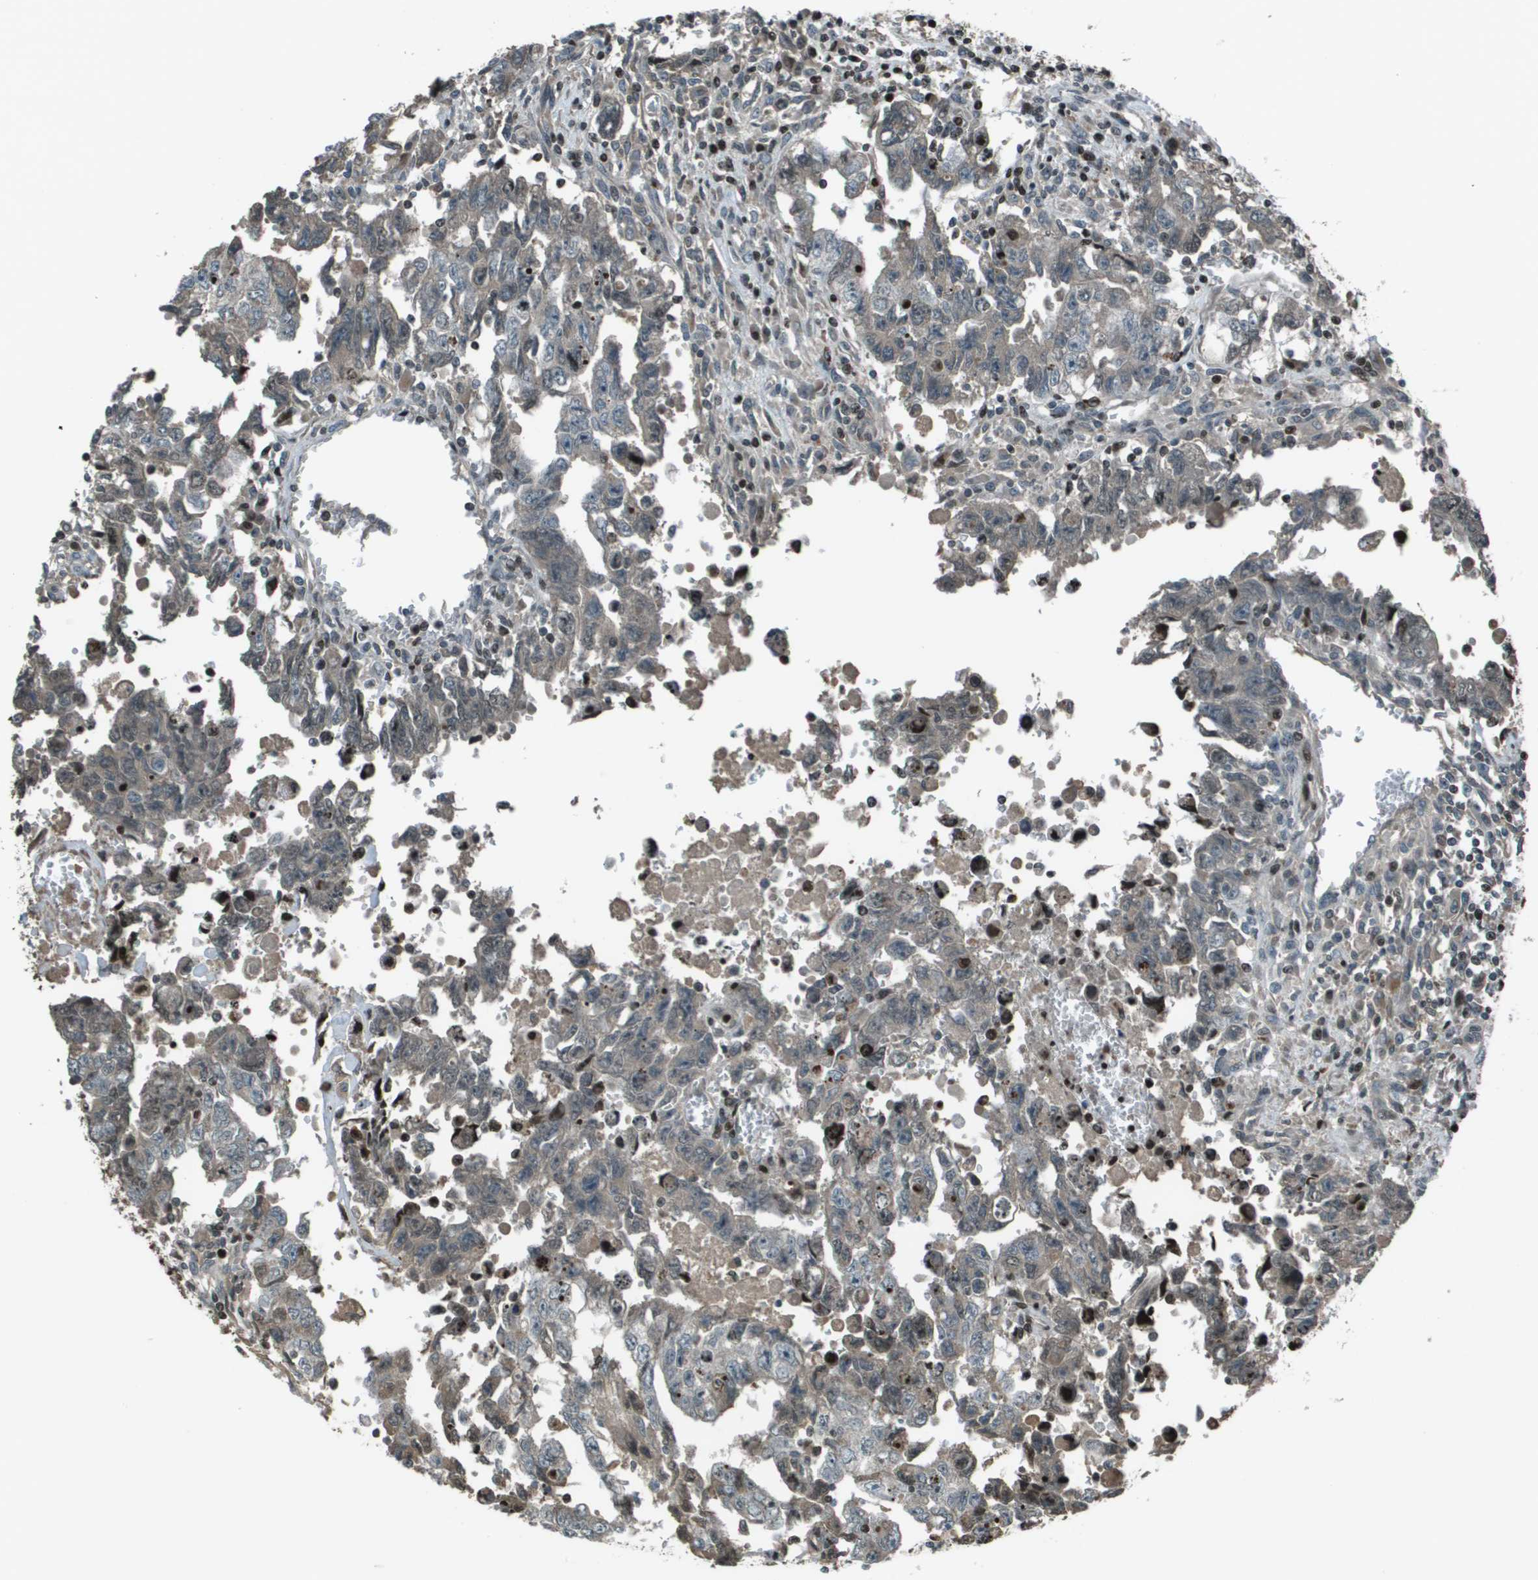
{"staining": {"intensity": "weak", "quantity": "25%-75%", "location": "cytoplasmic/membranous"}, "tissue": "testis cancer", "cell_type": "Tumor cells", "image_type": "cancer", "snomed": [{"axis": "morphology", "description": "Carcinoma, Embryonal, NOS"}, {"axis": "topography", "description": "Testis"}], "caption": "Protein expression analysis of human embryonal carcinoma (testis) reveals weak cytoplasmic/membranous positivity in approximately 25%-75% of tumor cells.", "gene": "CXCL12", "patient": {"sex": "male", "age": 28}}